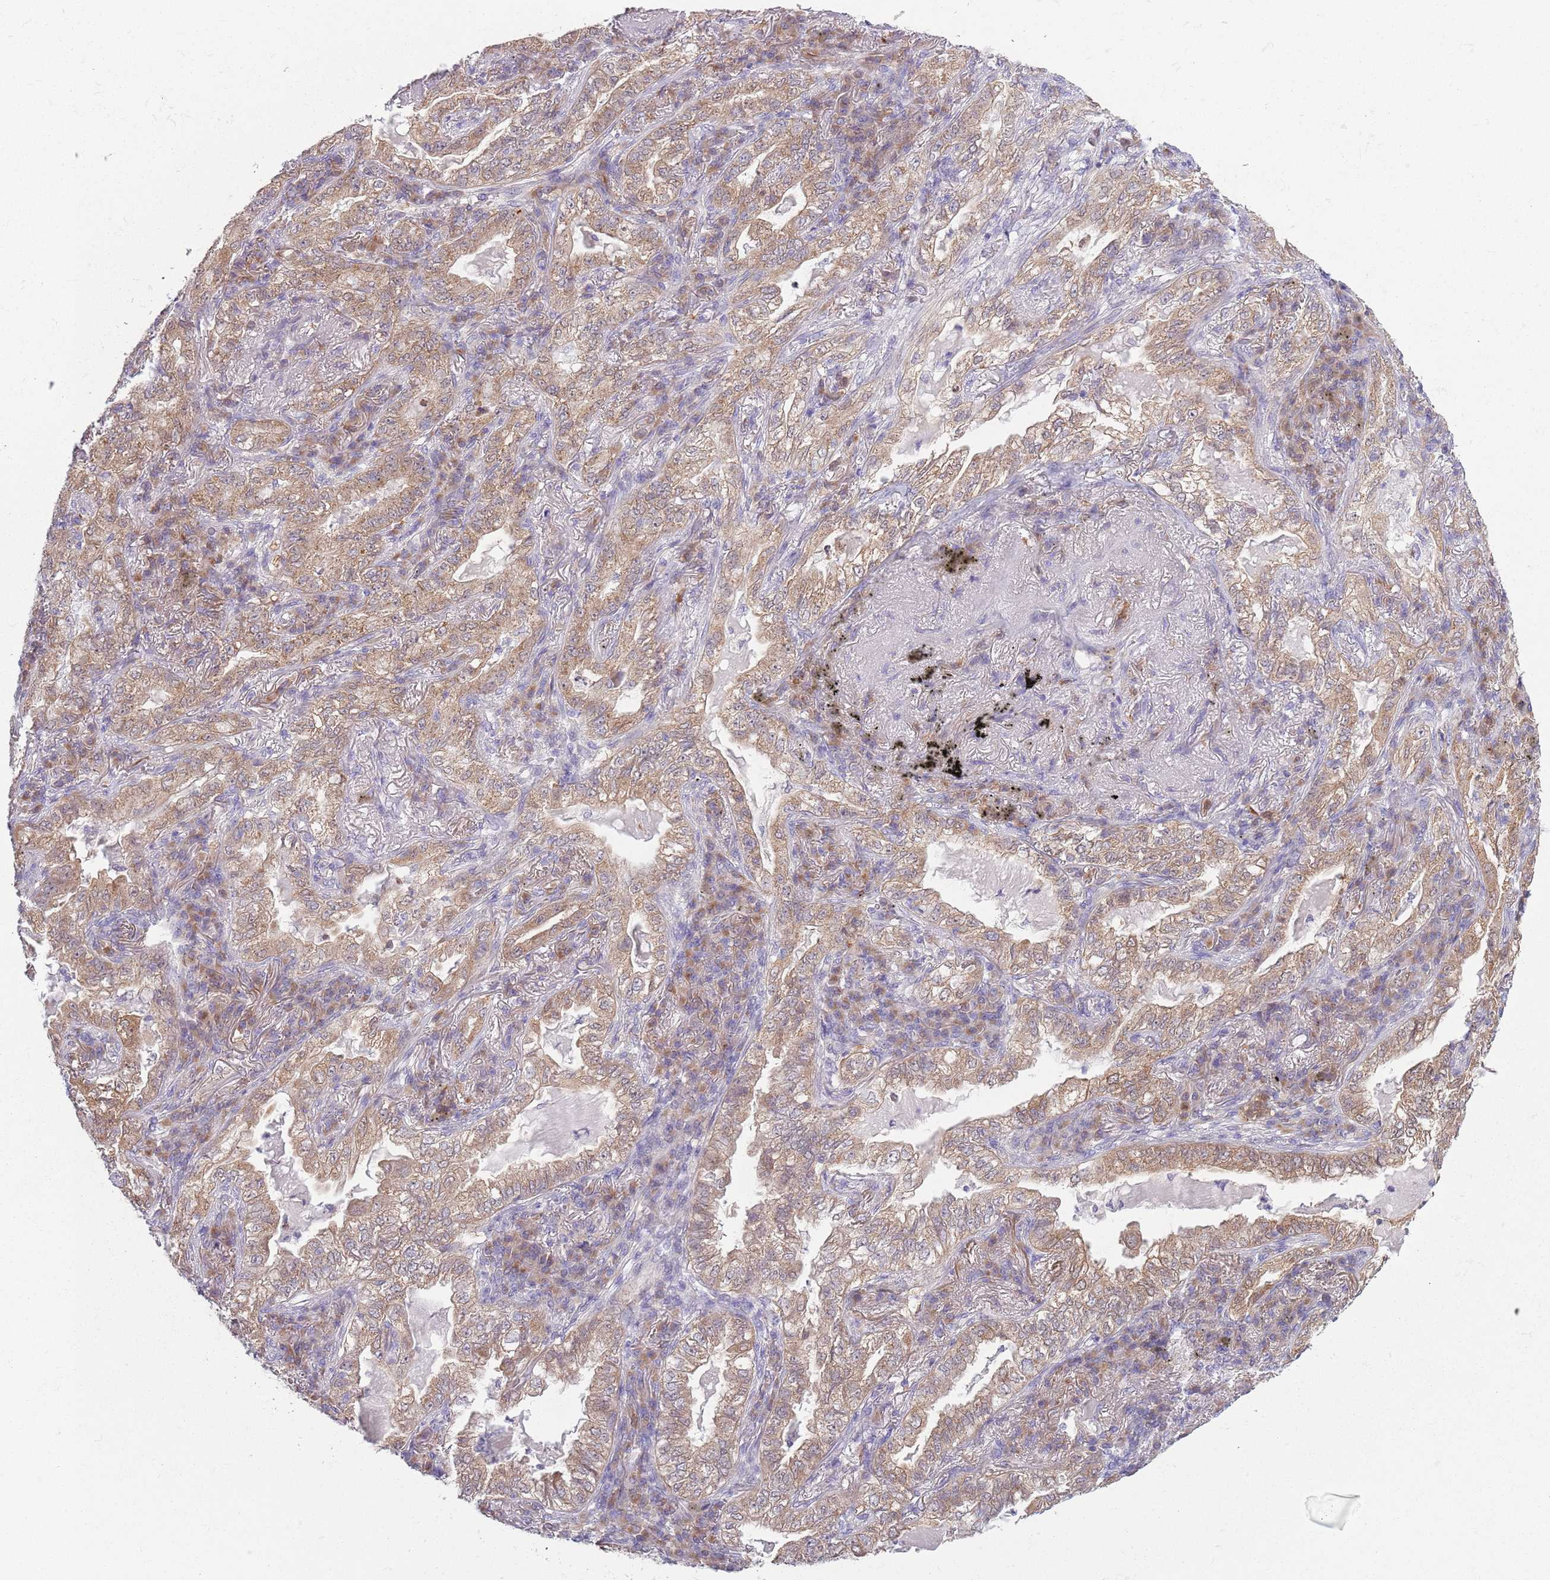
{"staining": {"intensity": "moderate", "quantity": ">75%", "location": "cytoplasmic/membranous"}, "tissue": "lung cancer", "cell_type": "Tumor cells", "image_type": "cancer", "snomed": [{"axis": "morphology", "description": "Adenocarcinoma, NOS"}, {"axis": "topography", "description": "Lung"}], "caption": "Lung cancer (adenocarcinoma) stained for a protein (brown) exhibits moderate cytoplasmic/membranous positive staining in approximately >75% of tumor cells.", "gene": "COQ5", "patient": {"sex": "female", "age": 73}}